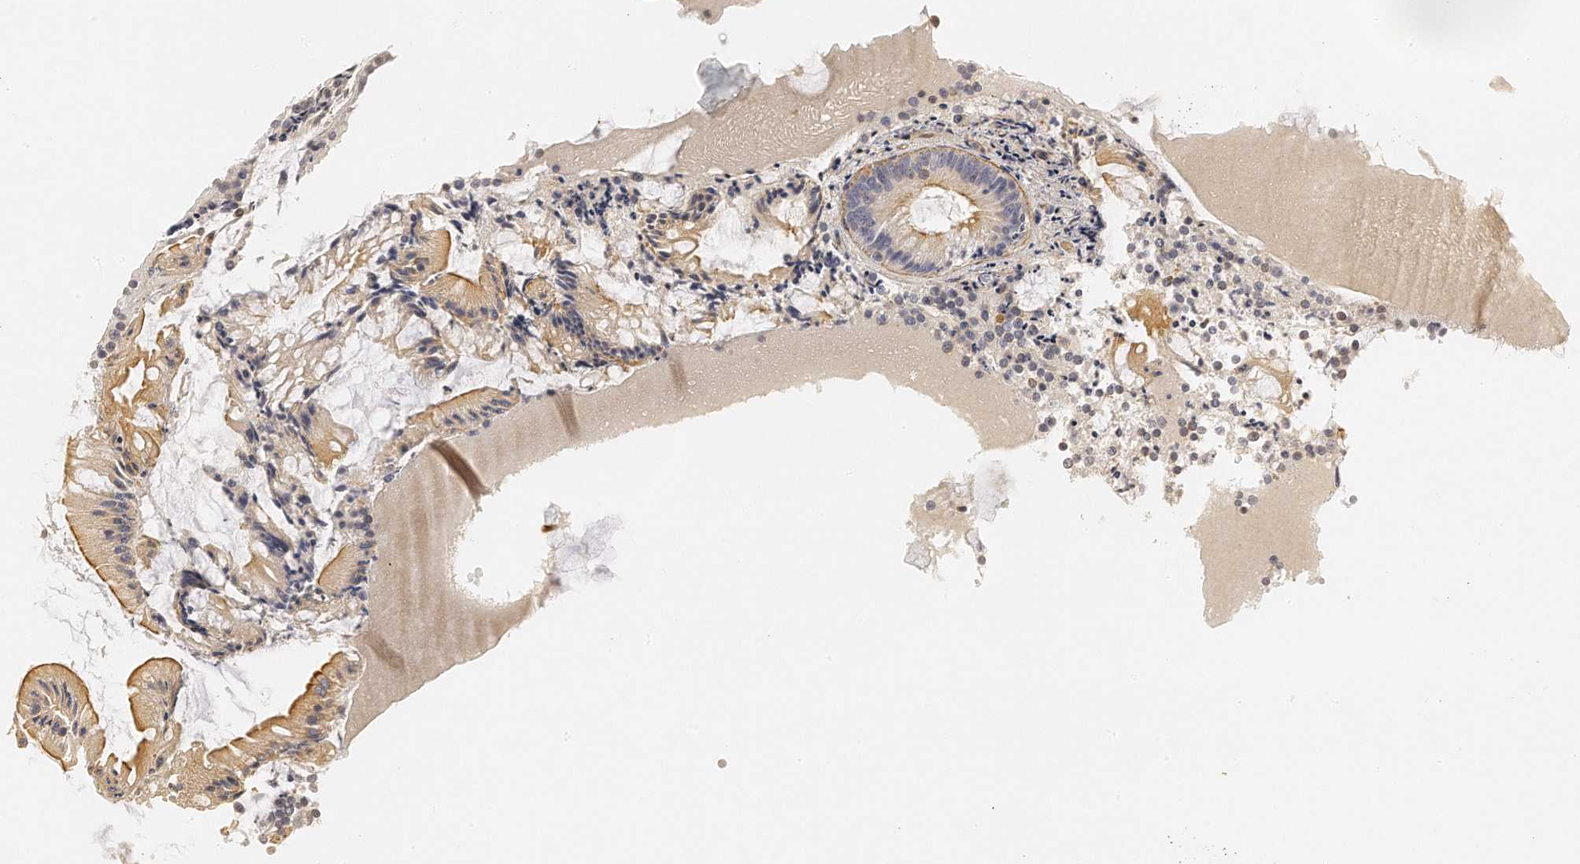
{"staining": {"intensity": "moderate", "quantity": ">75%", "location": "cytoplasmic/membranous"}, "tissue": "appendix", "cell_type": "Glandular cells", "image_type": "normal", "snomed": [{"axis": "morphology", "description": "Normal tissue, NOS"}, {"axis": "topography", "description": "Appendix"}], "caption": "Immunohistochemical staining of unremarkable appendix demonstrates >75% levels of moderate cytoplasmic/membranous protein staining in about >75% of glandular cells.", "gene": "CHST7", "patient": {"sex": "female", "age": 66}}